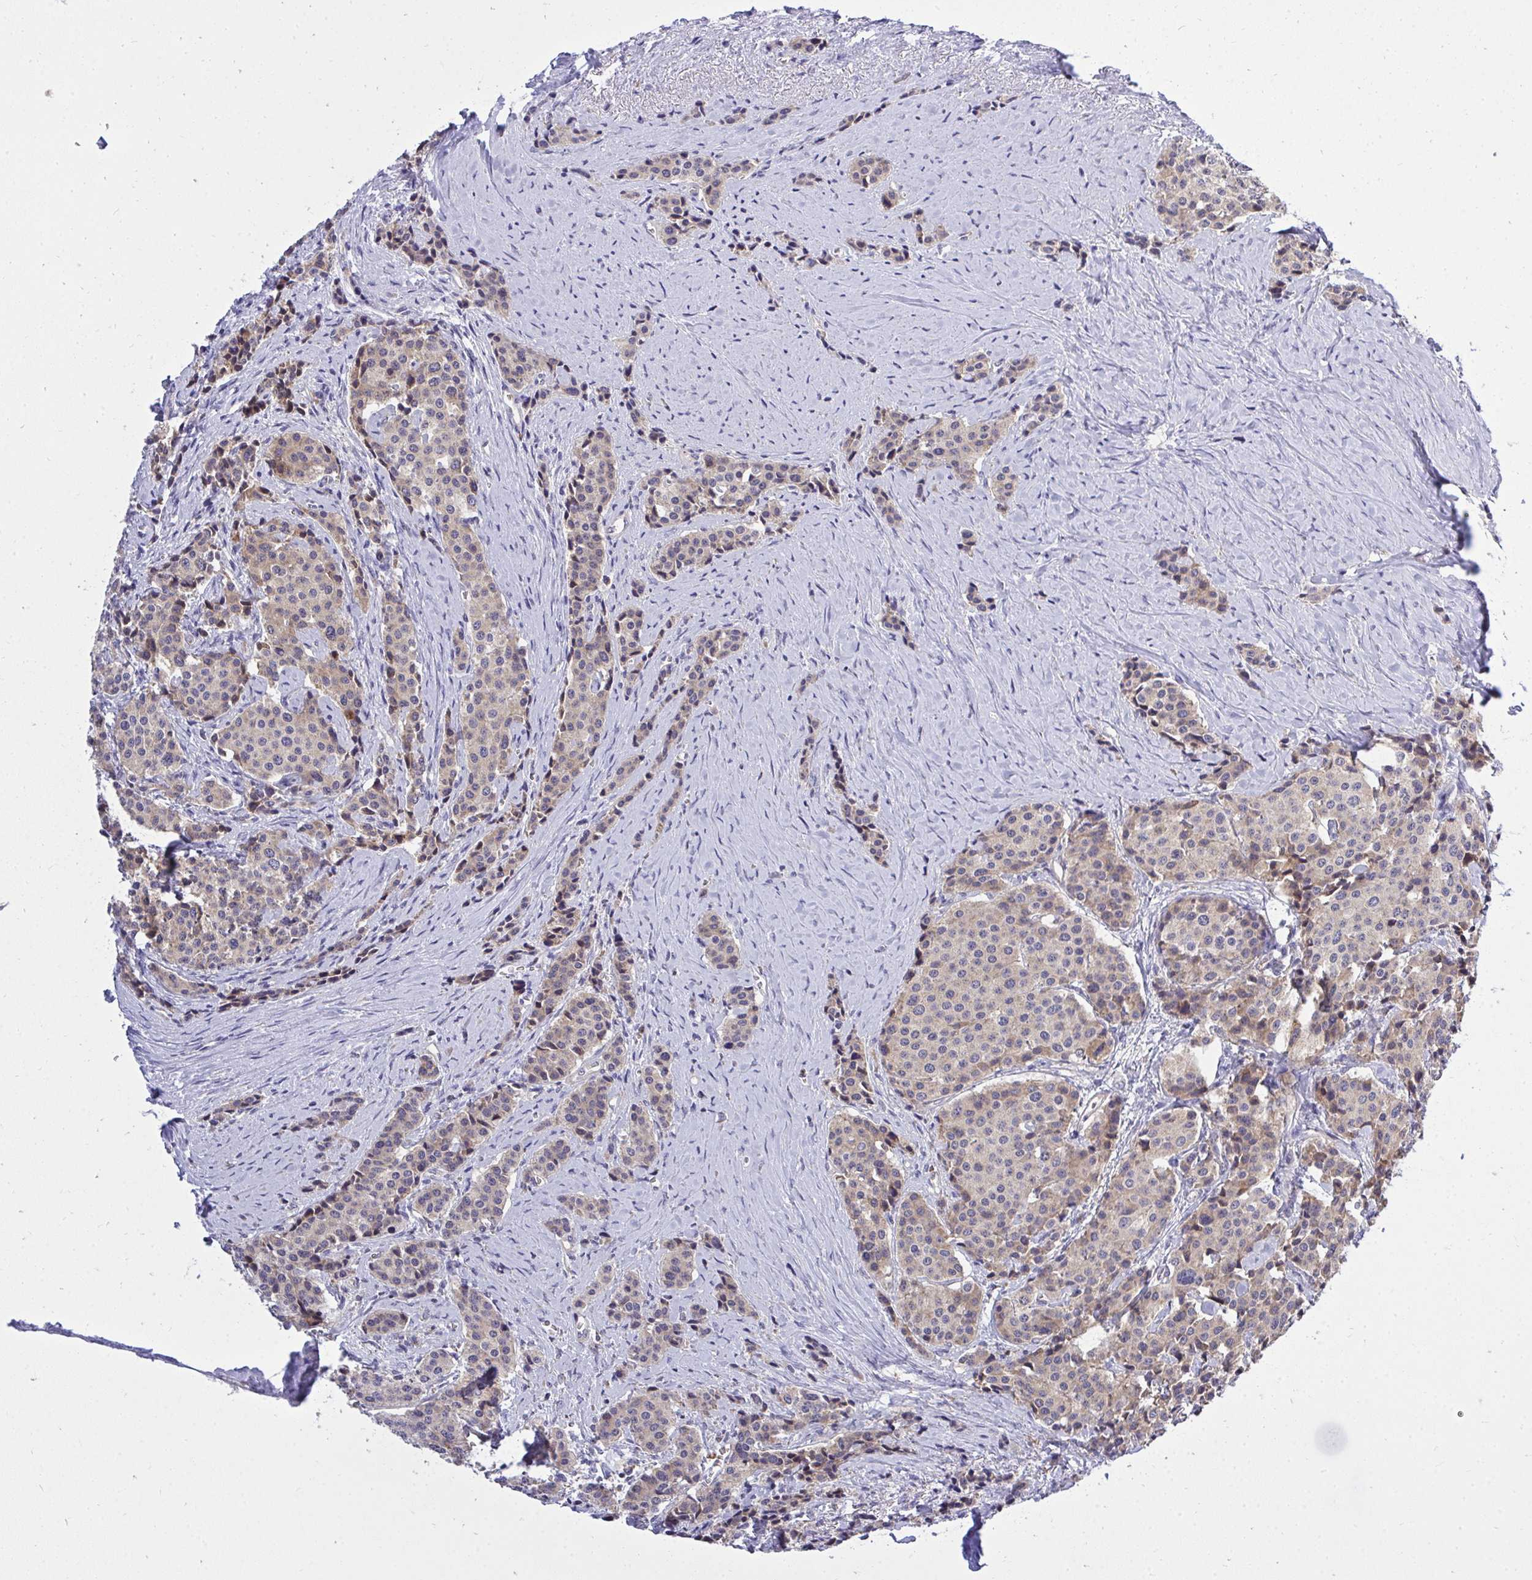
{"staining": {"intensity": "weak", "quantity": ">75%", "location": "cytoplasmic/membranous"}, "tissue": "carcinoid", "cell_type": "Tumor cells", "image_type": "cancer", "snomed": [{"axis": "morphology", "description": "Carcinoid, malignant, NOS"}, {"axis": "topography", "description": "Small intestine"}], "caption": "Brown immunohistochemical staining in human carcinoid displays weak cytoplasmic/membranous staining in about >75% of tumor cells.", "gene": "XAF1", "patient": {"sex": "male", "age": 73}}